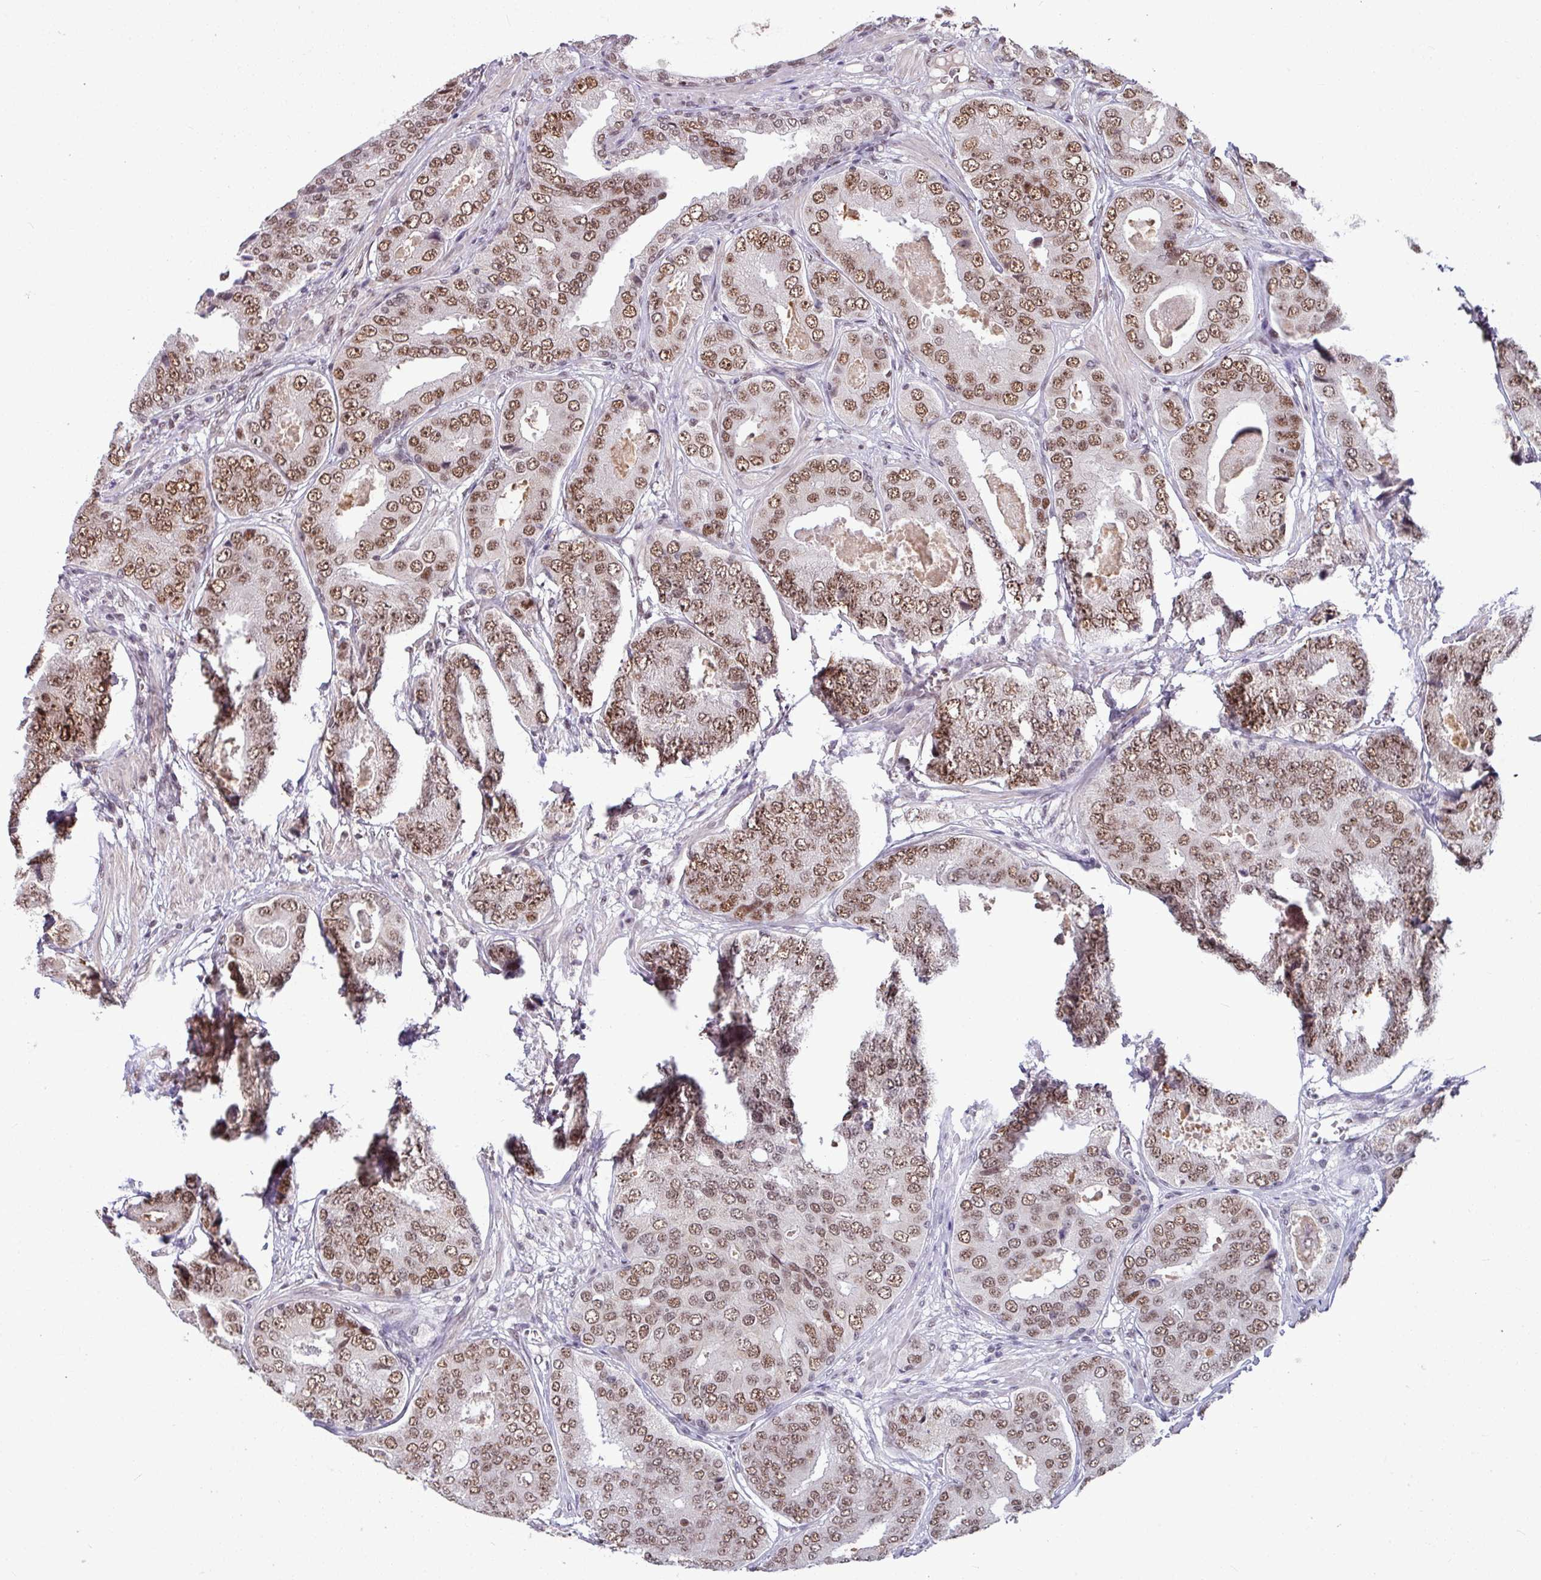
{"staining": {"intensity": "moderate", "quantity": ">75%", "location": "nuclear"}, "tissue": "prostate cancer", "cell_type": "Tumor cells", "image_type": "cancer", "snomed": [{"axis": "morphology", "description": "Adenocarcinoma, High grade"}, {"axis": "topography", "description": "Prostate"}], "caption": "Brown immunohistochemical staining in prostate cancer shows moderate nuclear expression in about >75% of tumor cells.", "gene": "TDG", "patient": {"sex": "male", "age": 71}}